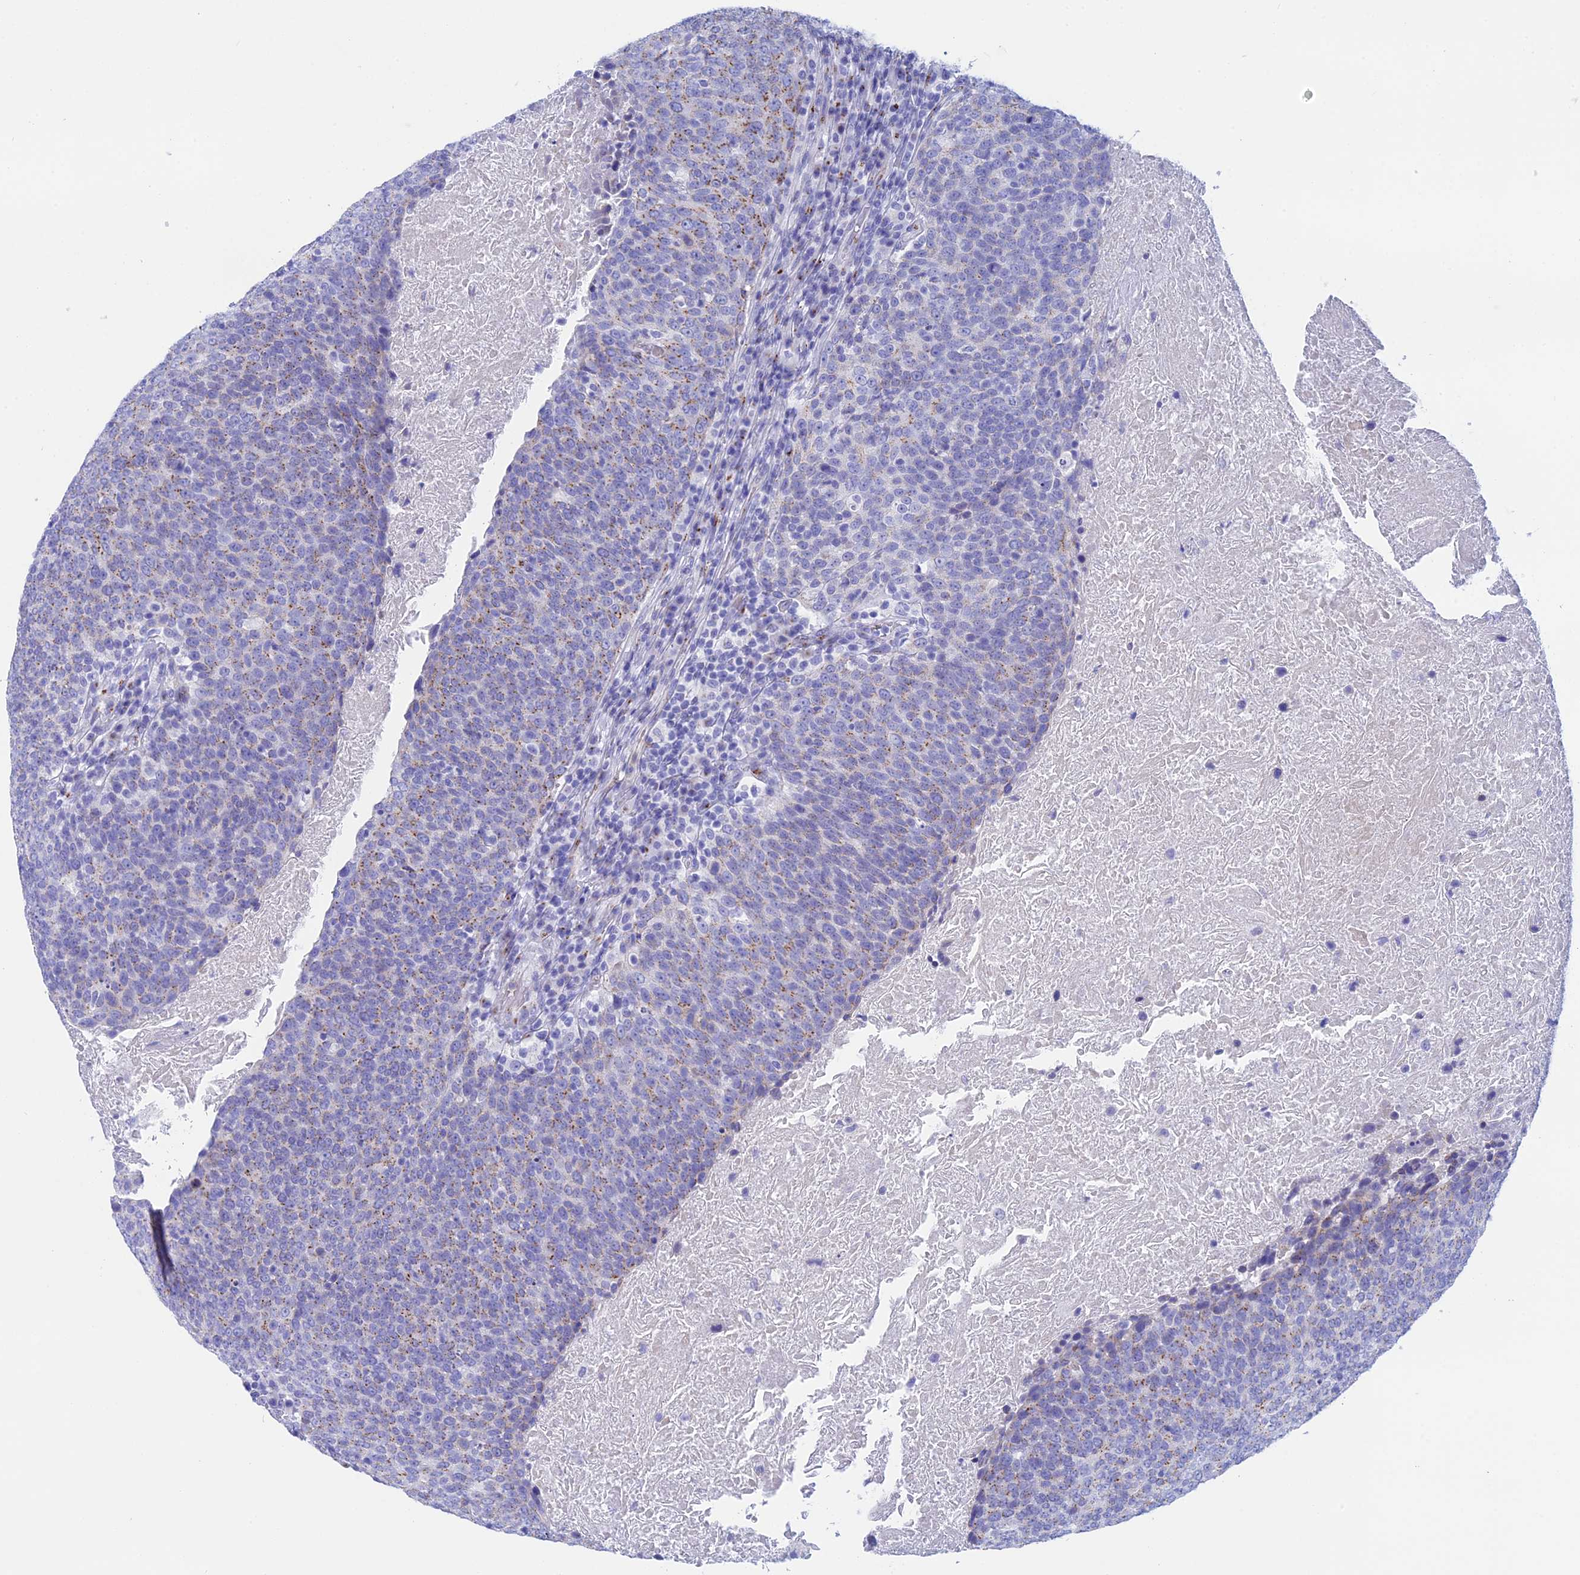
{"staining": {"intensity": "weak", "quantity": "25%-75%", "location": "cytoplasmic/membranous"}, "tissue": "head and neck cancer", "cell_type": "Tumor cells", "image_type": "cancer", "snomed": [{"axis": "morphology", "description": "Squamous cell carcinoma, NOS"}, {"axis": "morphology", "description": "Squamous cell carcinoma, metastatic, NOS"}, {"axis": "topography", "description": "Lymph node"}, {"axis": "topography", "description": "Head-Neck"}], "caption": "Protein staining shows weak cytoplasmic/membranous positivity in about 25%-75% of tumor cells in metastatic squamous cell carcinoma (head and neck).", "gene": "ERICH4", "patient": {"sex": "male", "age": 62}}